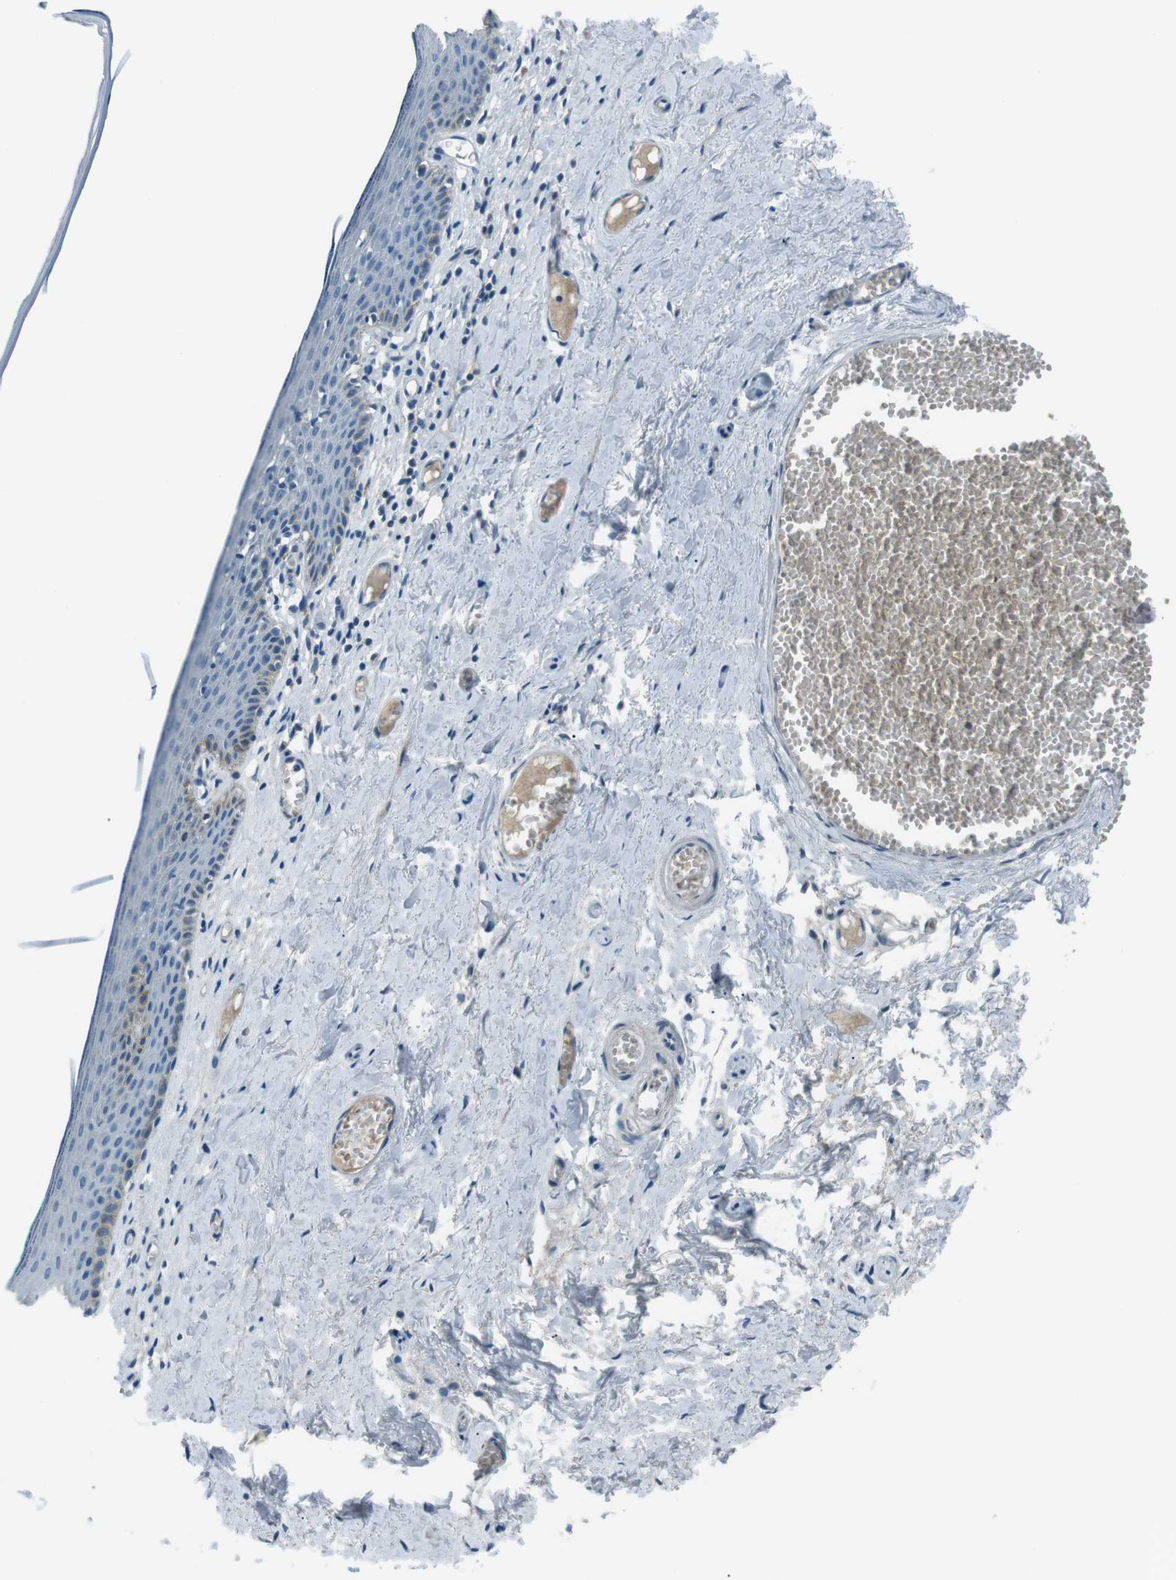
{"staining": {"intensity": "negative", "quantity": "none", "location": "none"}, "tissue": "skin", "cell_type": "Epidermal cells", "image_type": "normal", "snomed": [{"axis": "morphology", "description": "Normal tissue, NOS"}, {"axis": "topography", "description": "Adipose tissue"}, {"axis": "topography", "description": "Vascular tissue"}, {"axis": "topography", "description": "Anal"}, {"axis": "topography", "description": "Peripheral nerve tissue"}], "caption": "Protein analysis of normal skin demonstrates no significant expression in epidermal cells. (DAB immunohistochemistry (IHC) with hematoxylin counter stain).", "gene": "ST6GAL1", "patient": {"sex": "female", "age": 54}}